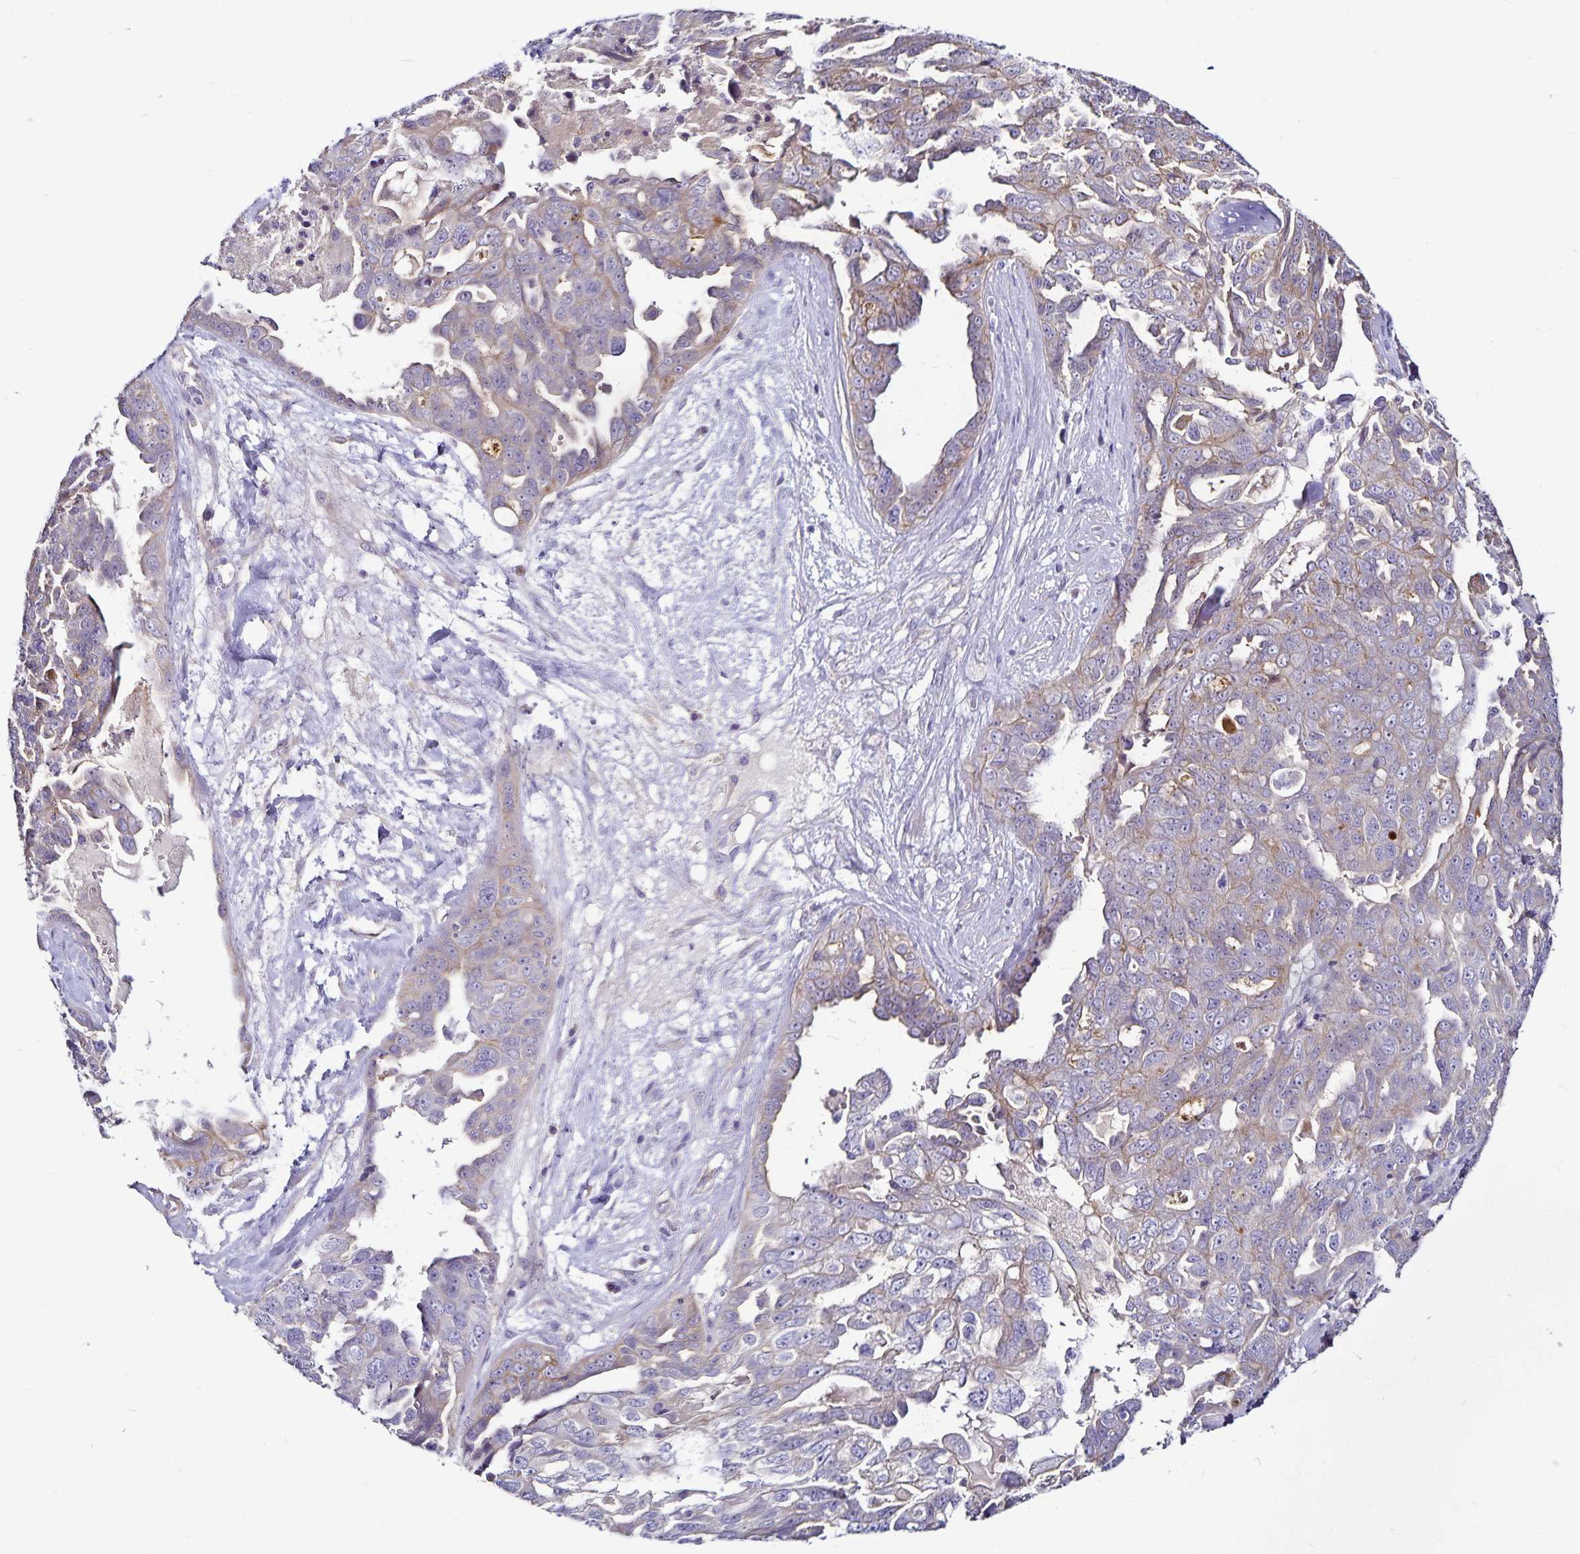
{"staining": {"intensity": "weak", "quantity": "<25%", "location": "cytoplasmic/membranous"}, "tissue": "ovarian cancer", "cell_type": "Tumor cells", "image_type": "cancer", "snomed": [{"axis": "morphology", "description": "Carcinoma, endometroid"}, {"axis": "topography", "description": "Ovary"}], "caption": "The image exhibits no significant expression in tumor cells of endometroid carcinoma (ovarian).", "gene": "GNG12", "patient": {"sex": "female", "age": 70}}